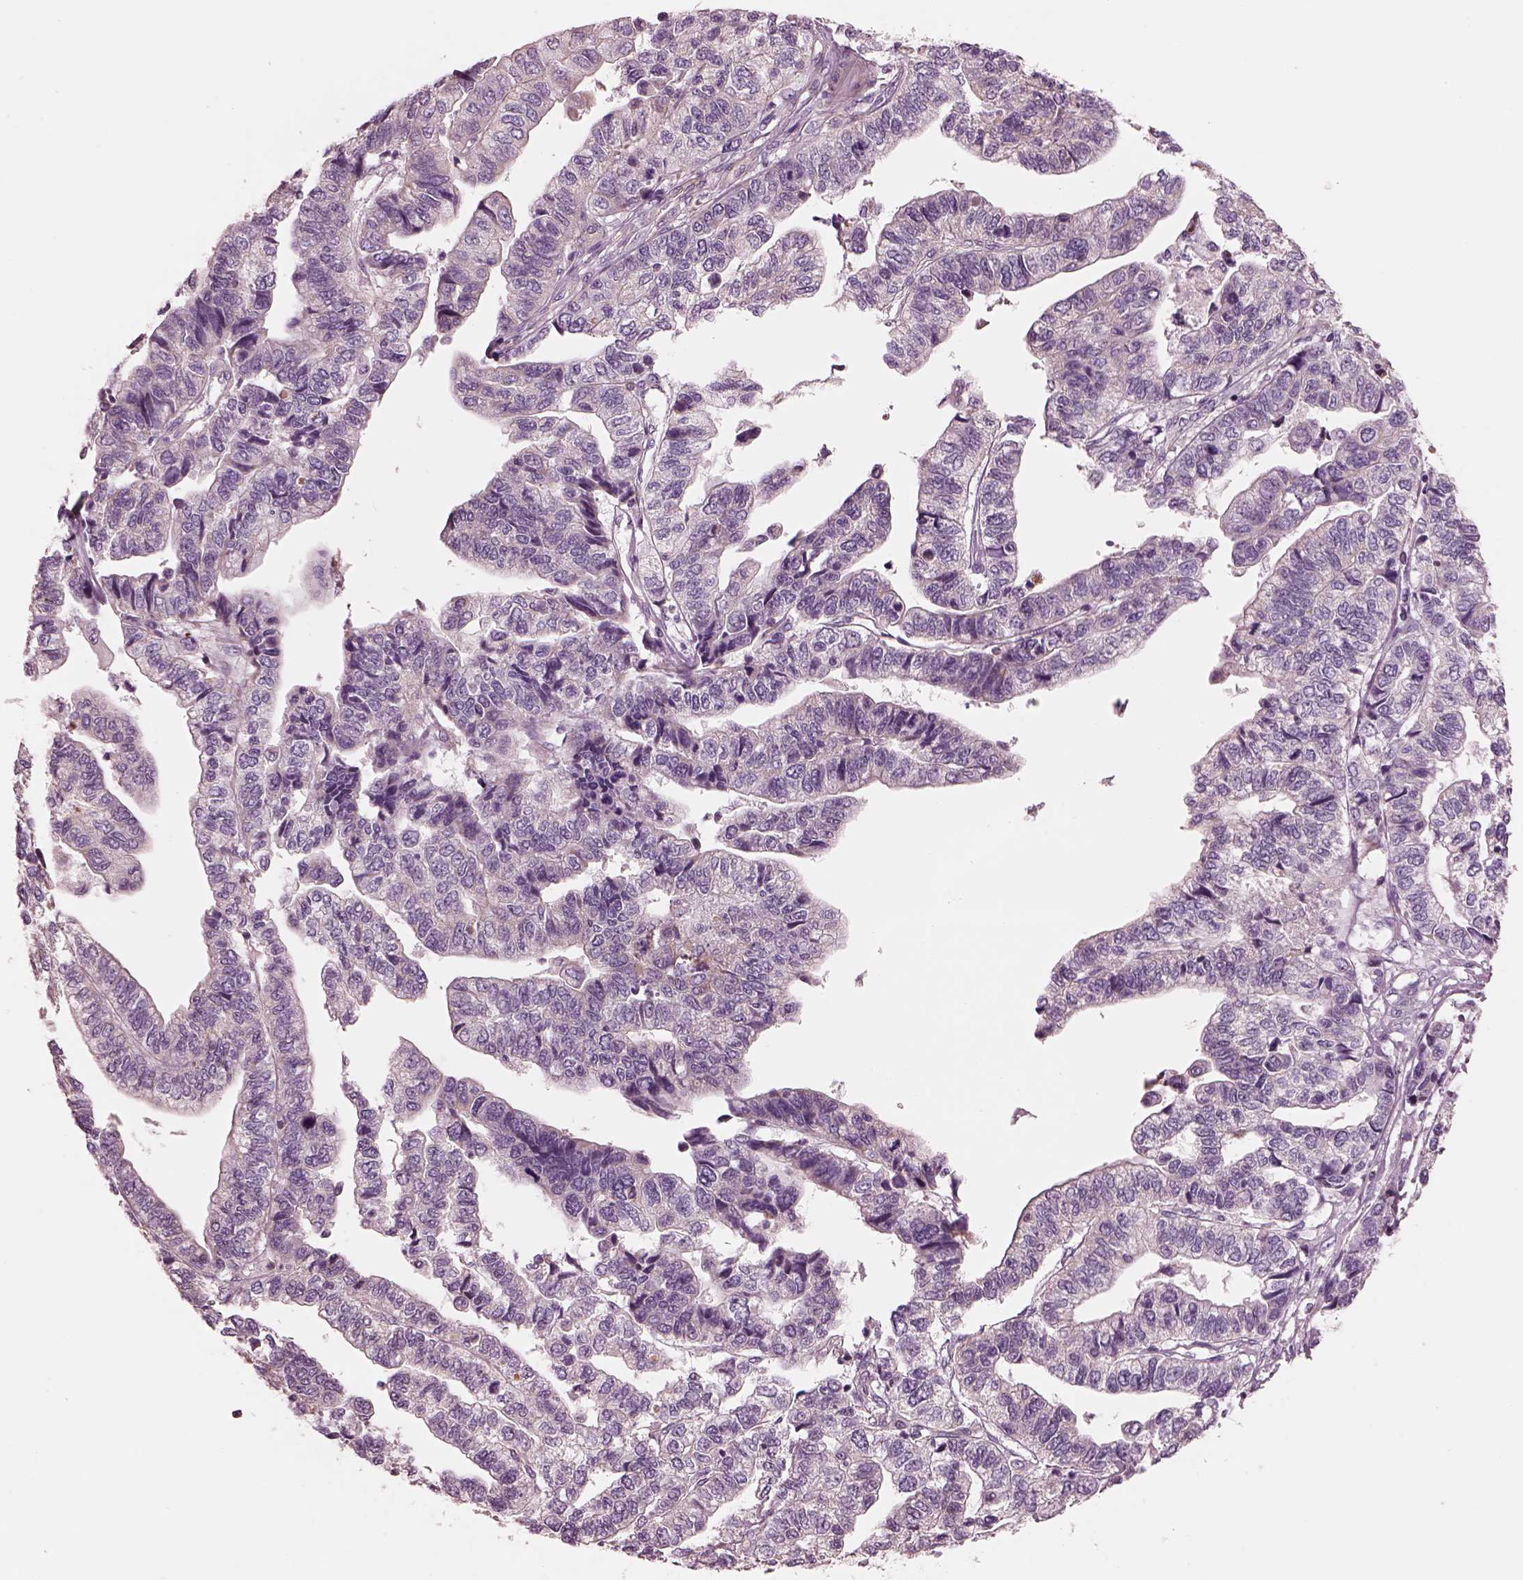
{"staining": {"intensity": "negative", "quantity": "none", "location": "none"}, "tissue": "stomach cancer", "cell_type": "Tumor cells", "image_type": "cancer", "snomed": [{"axis": "morphology", "description": "Adenocarcinoma, NOS"}, {"axis": "topography", "description": "Stomach, upper"}], "caption": "This micrograph is of stomach cancer stained with immunohistochemistry to label a protein in brown with the nuclei are counter-stained blue. There is no positivity in tumor cells.", "gene": "ELAPOR1", "patient": {"sex": "female", "age": 67}}